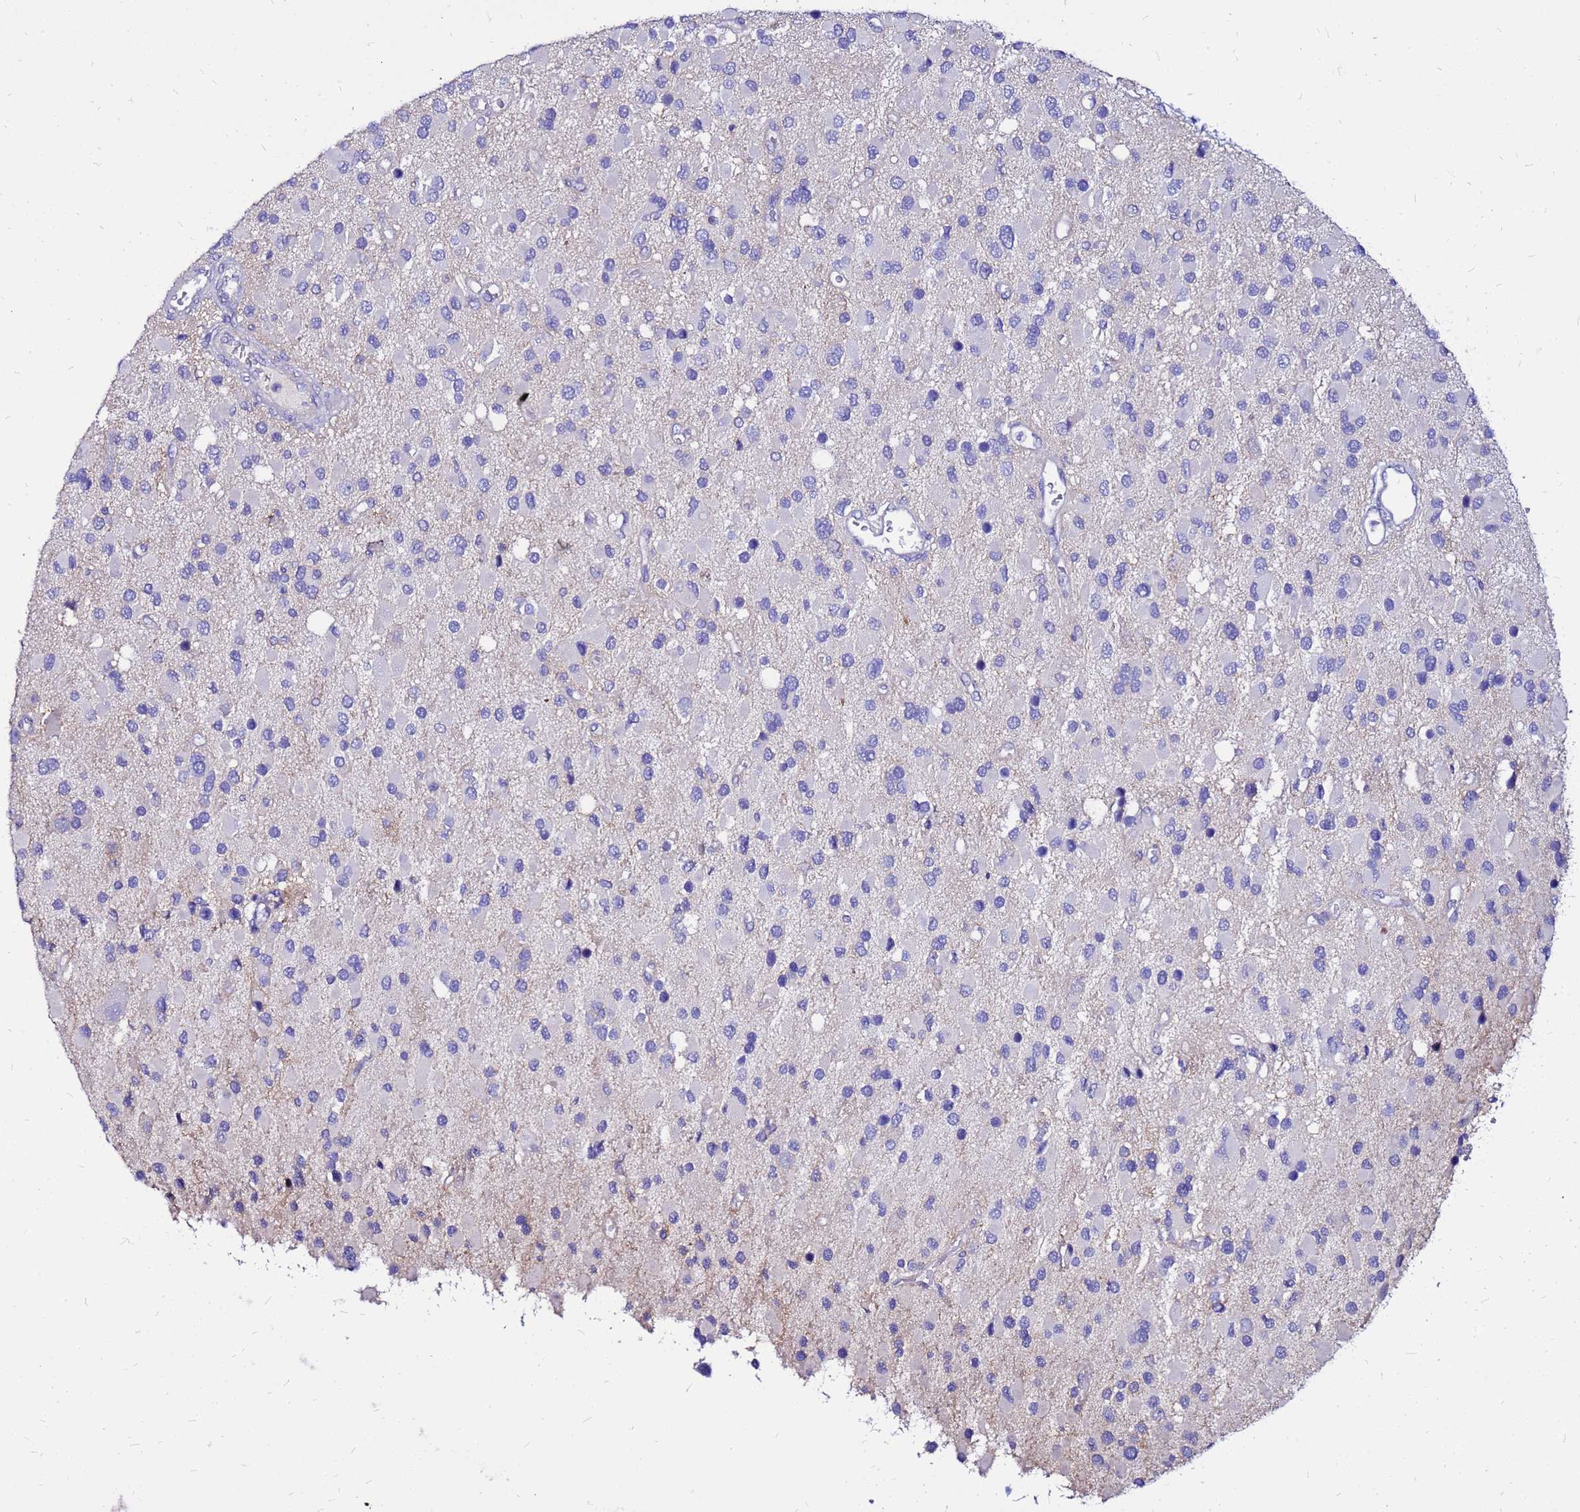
{"staining": {"intensity": "negative", "quantity": "none", "location": "none"}, "tissue": "glioma", "cell_type": "Tumor cells", "image_type": "cancer", "snomed": [{"axis": "morphology", "description": "Glioma, malignant, High grade"}, {"axis": "topography", "description": "Brain"}], "caption": "Immunohistochemical staining of human malignant glioma (high-grade) reveals no significant positivity in tumor cells.", "gene": "ARHGEF5", "patient": {"sex": "male", "age": 53}}